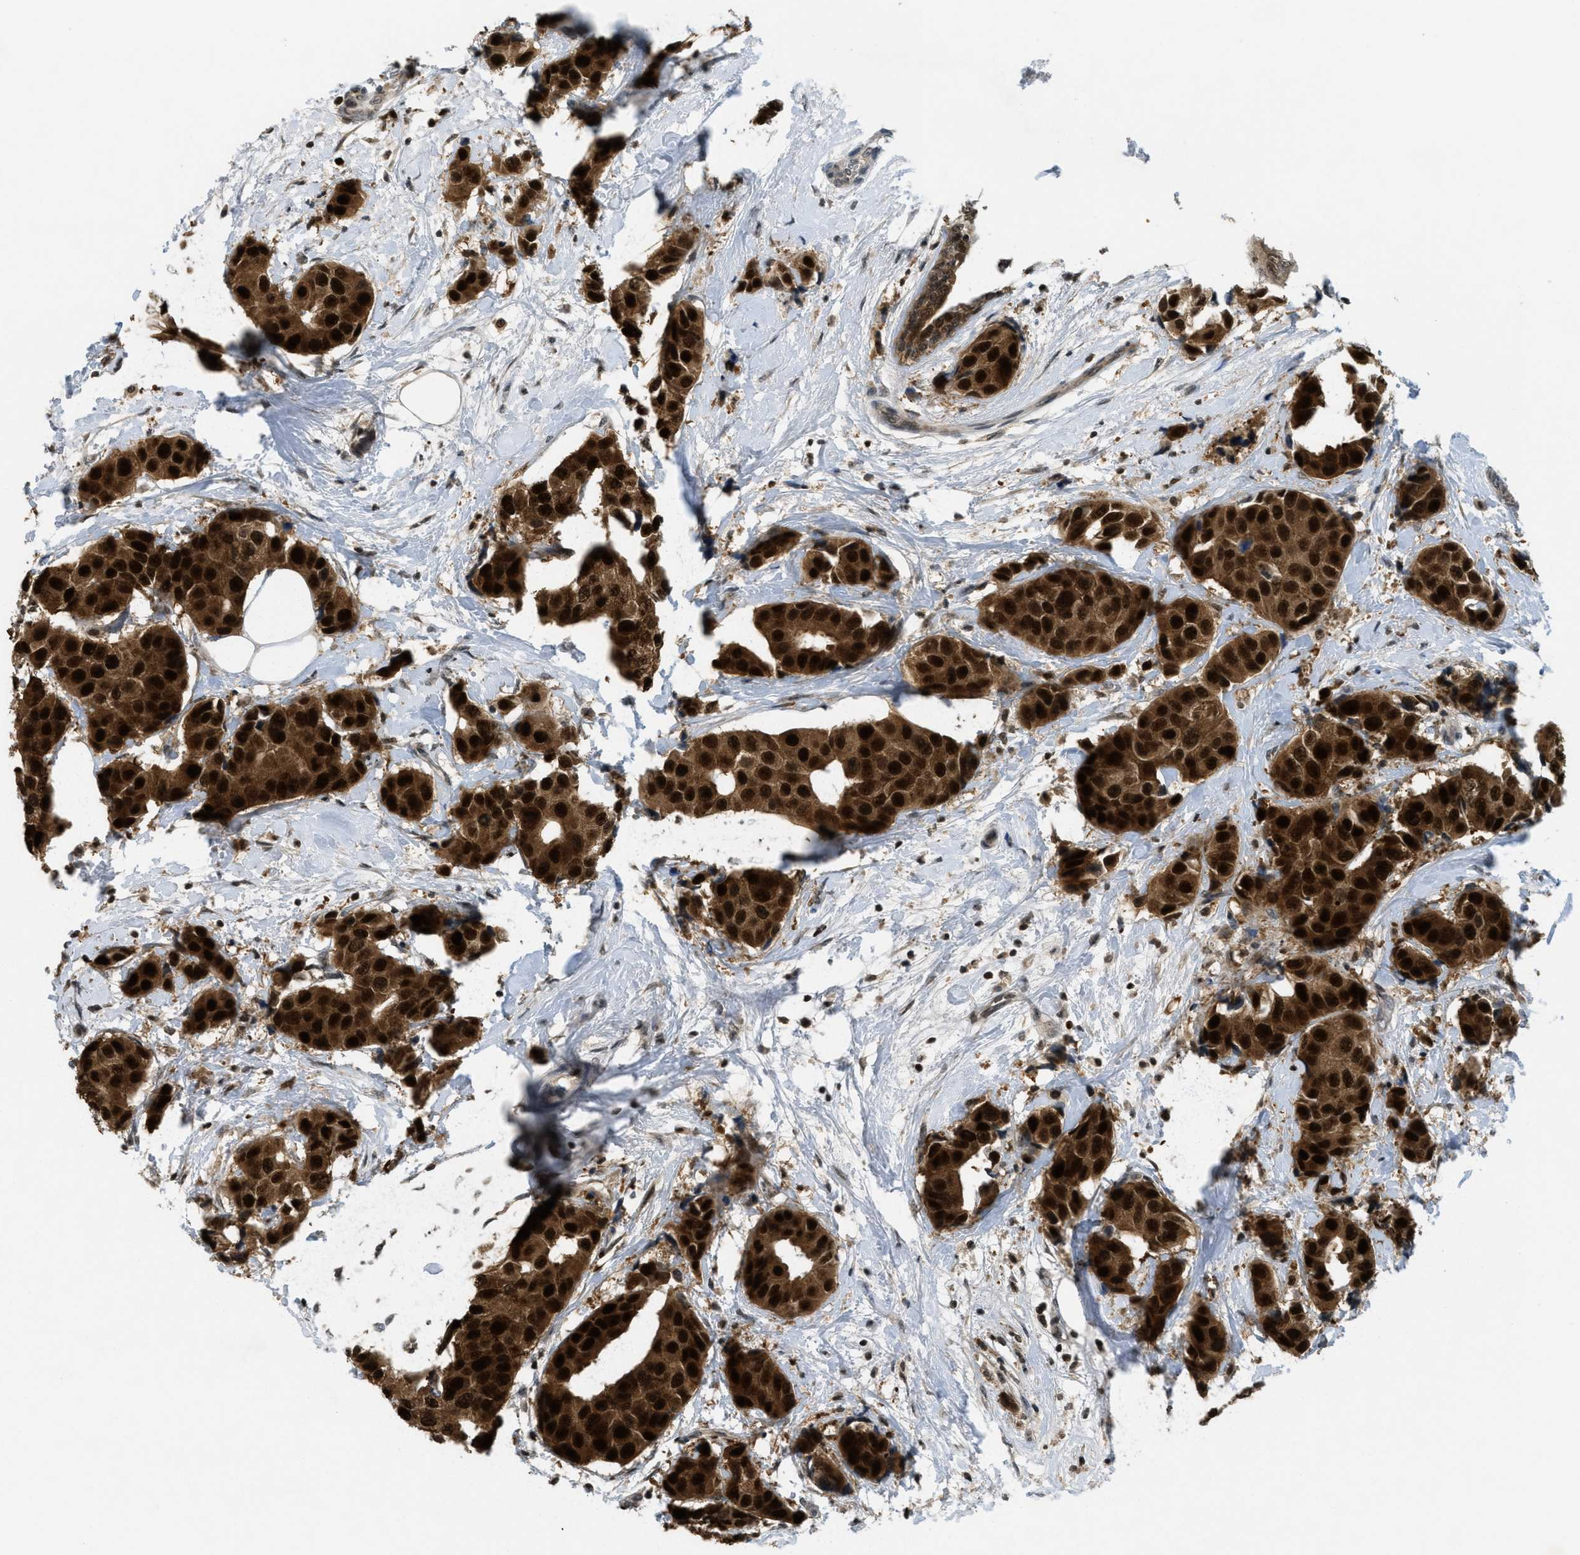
{"staining": {"intensity": "strong", "quantity": ">75%", "location": "cytoplasmic/membranous,nuclear"}, "tissue": "breast cancer", "cell_type": "Tumor cells", "image_type": "cancer", "snomed": [{"axis": "morphology", "description": "Normal tissue, NOS"}, {"axis": "morphology", "description": "Duct carcinoma"}, {"axis": "topography", "description": "Breast"}], "caption": "About >75% of tumor cells in human breast cancer display strong cytoplasmic/membranous and nuclear protein positivity as visualized by brown immunohistochemical staining.", "gene": "DNAJB1", "patient": {"sex": "female", "age": 39}}